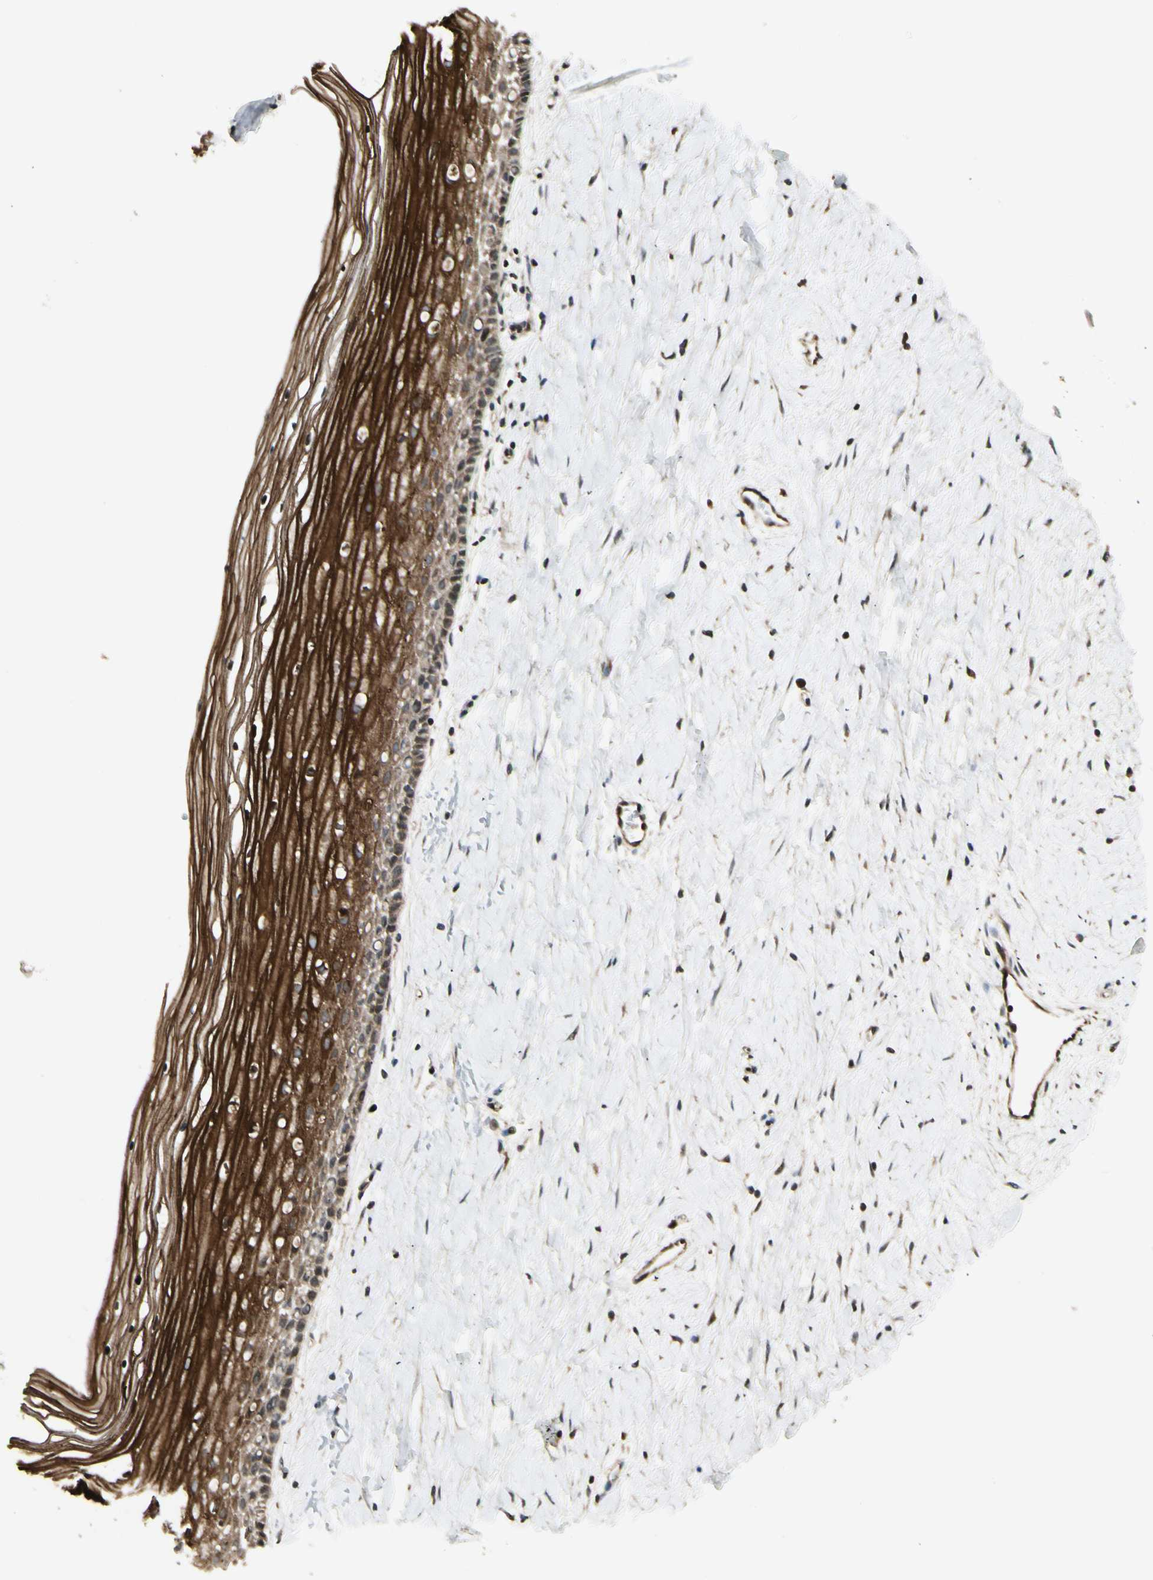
{"staining": {"intensity": "weak", "quantity": "<25%", "location": "cytoplasmic/membranous"}, "tissue": "cervix", "cell_type": "Glandular cells", "image_type": "normal", "snomed": [{"axis": "morphology", "description": "Normal tissue, NOS"}, {"axis": "topography", "description": "Cervix"}], "caption": "Glandular cells show no significant positivity in unremarkable cervix.", "gene": "SVBP", "patient": {"sex": "female", "age": 39}}